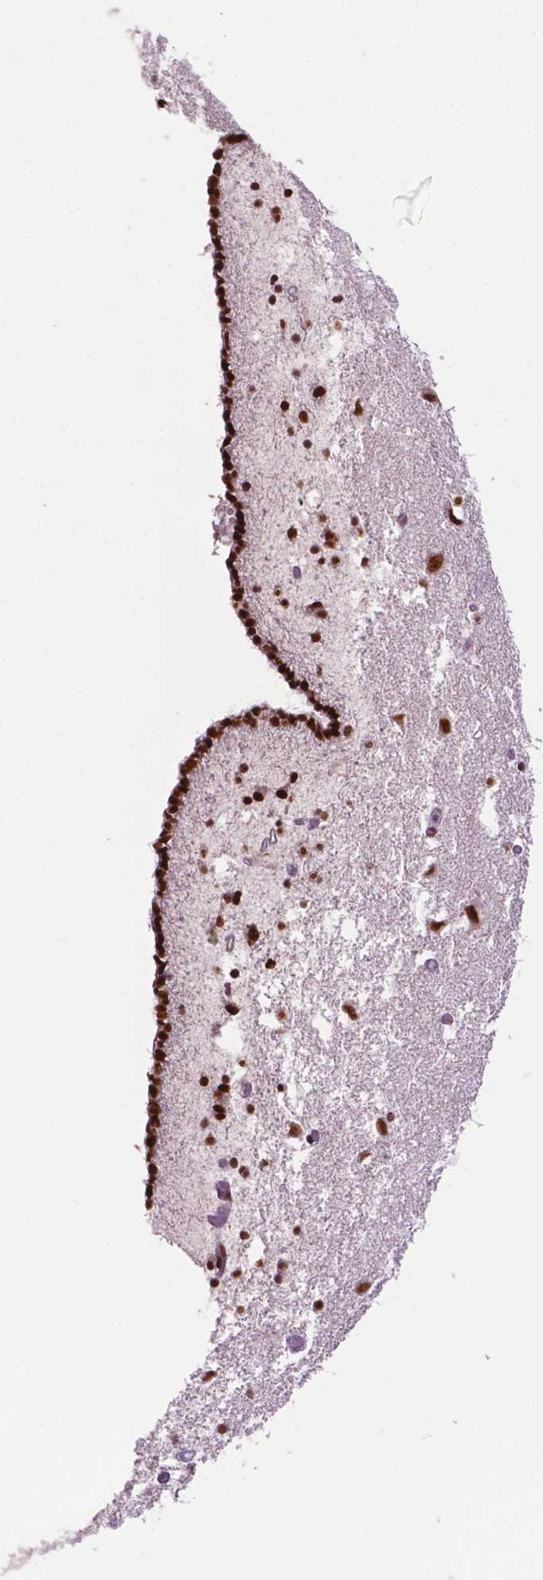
{"staining": {"intensity": "moderate", "quantity": "25%-75%", "location": "nuclear"}, "tissue": "caudate", "cell_type": "Glial cells", "image_type": "normal", "snomed": [{"axis": "morphology", "description": "Normal tissue, NOS"}, {"axis": "topography", "description": "Lateral ventricle wall"}], "caption": "A brown stain shows moderate nuclear positivity of a protein in glial cells of benign human caudate.", "gene": "MLH1", "patient": {"sex": "female", "age": 42}}